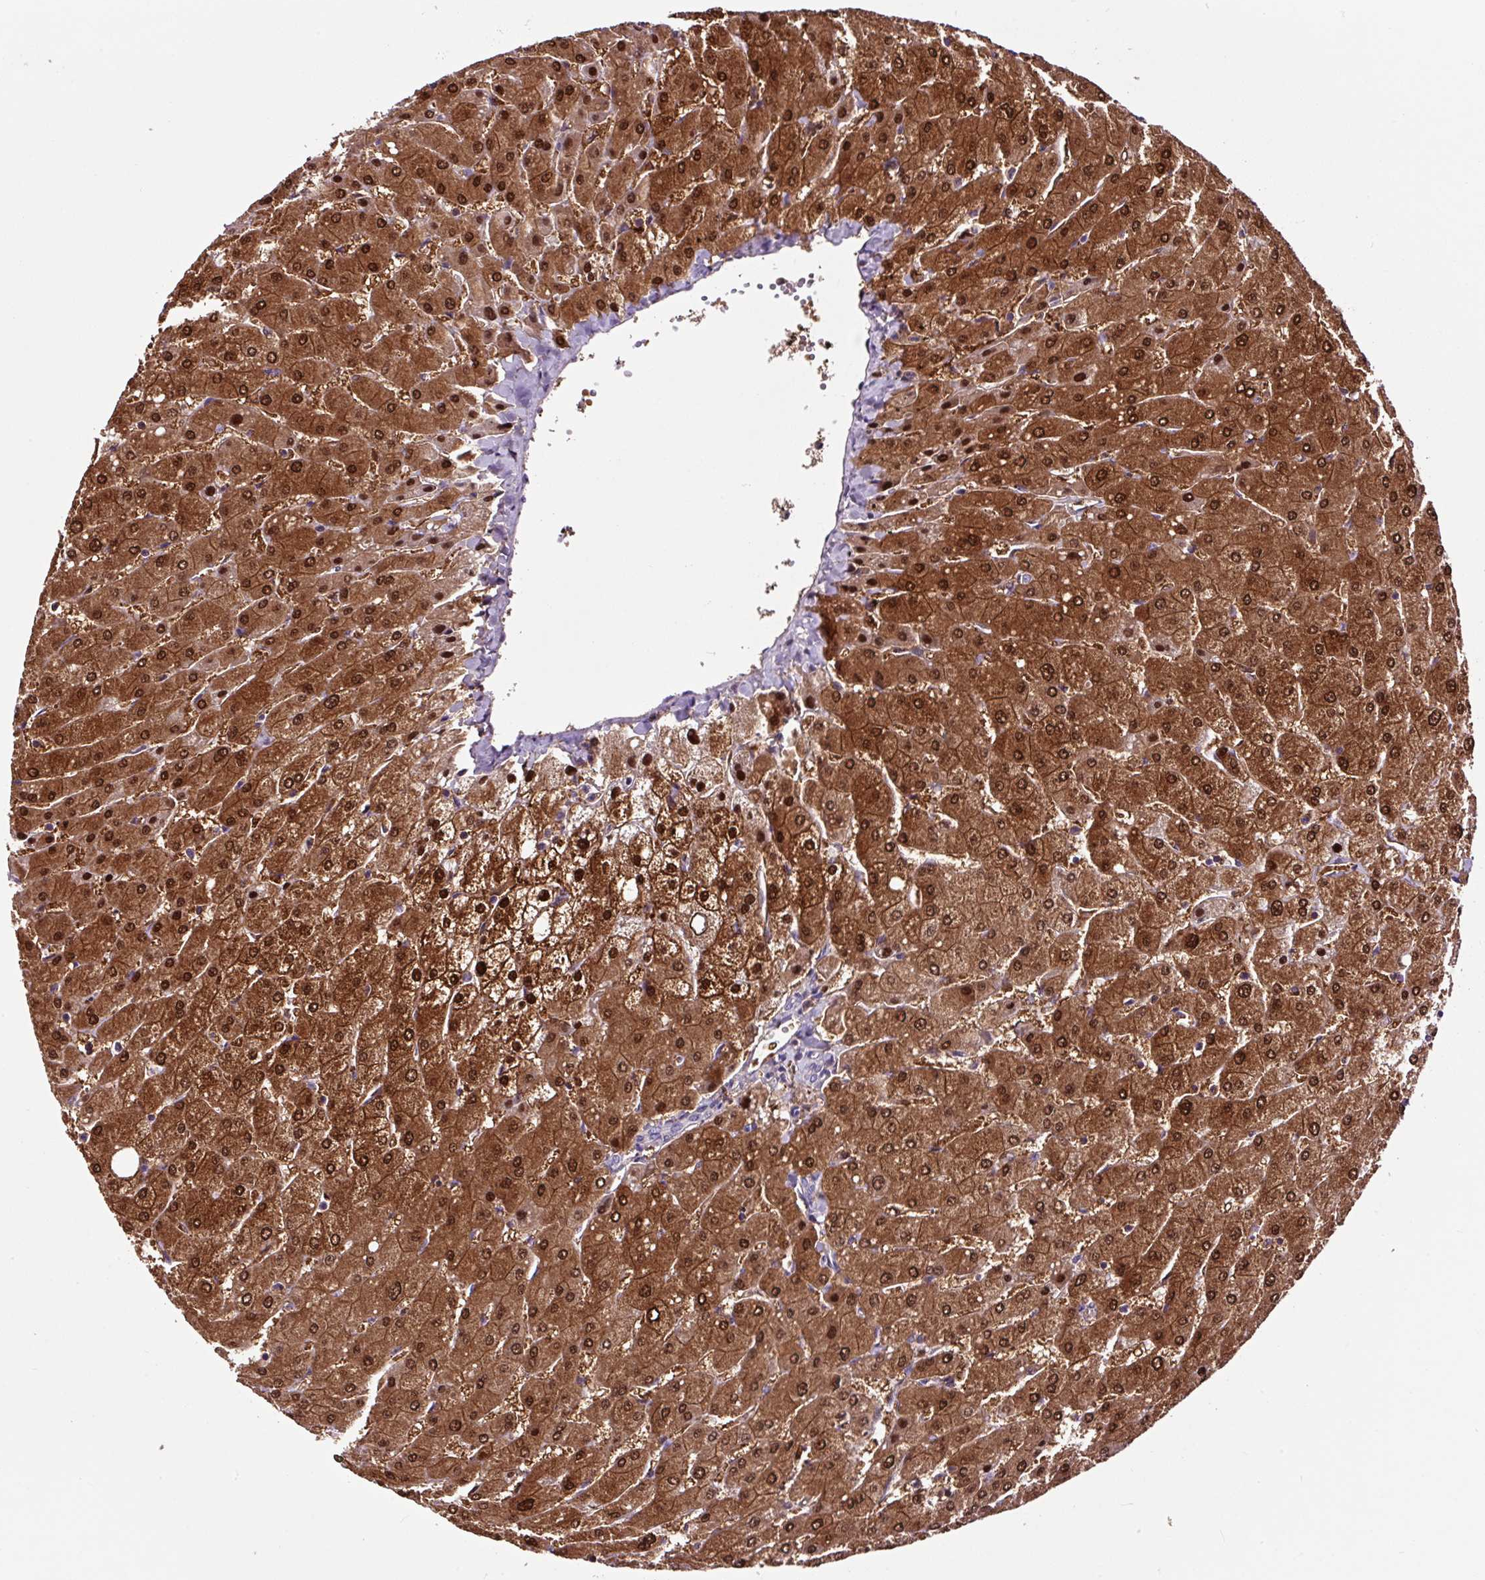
{"staining": {"intensity": "negative", "quantity": "none", "location": "none"}, "tissue": "liver", "cell_type": "Cholangiocytes", "image_type": "normal", "snomed": [{"axis": "morphology", "description": "Normal tissue, NOS"}, {"axis": "topography", "description": "Liver"}], "caption": "Unremarkable liver was stained to show a protein in brown. There is no significant positivity in cholangiocytes.", "gene": "TAFA3", "patient": {"sex": "male", "age": 55}}